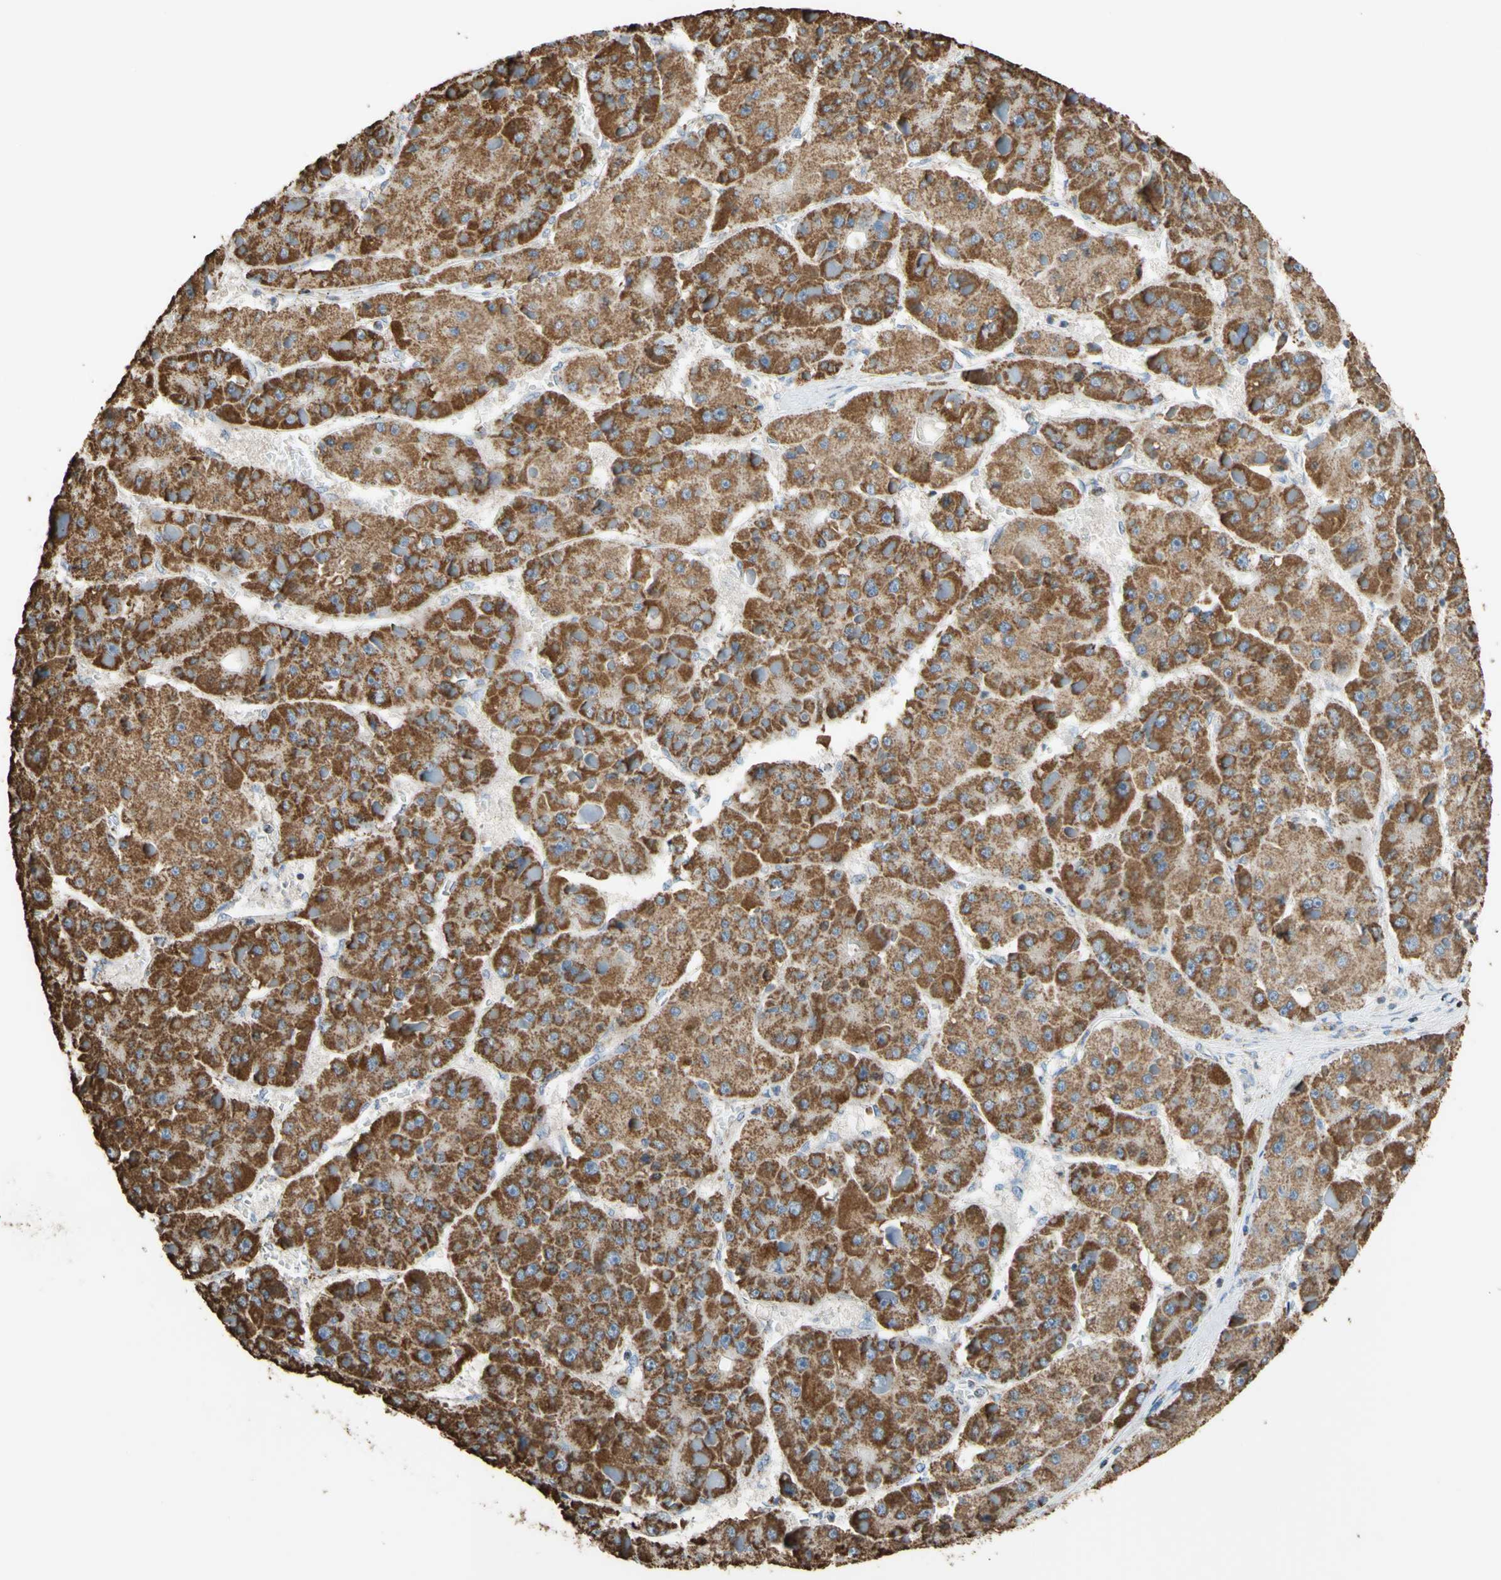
{"staining": {"intensity": "moderate", "quantity": ">75%", "location": "cytoplasmic/membranous"}, "tissue": "liver cancer", "cell_type": "Tumor cells", "image_type": "cancer", "snomed": [{"axis": "morphology", "description": "Carcinoma, Hepatocellular, NOS"}, {"axis": "topography", "description": "Liver"}], "caption": "Immunohistochemistry of liver hepatocellular carcinoma shows medium levels of moderate cytoplasmic/membranous staining in approximately >75% of tumor cells. (Brightfield microscopy of DAB IHC at high magnification).", "gene": "CMKLR2", "patient": {"sex": "female", "age": 73}}